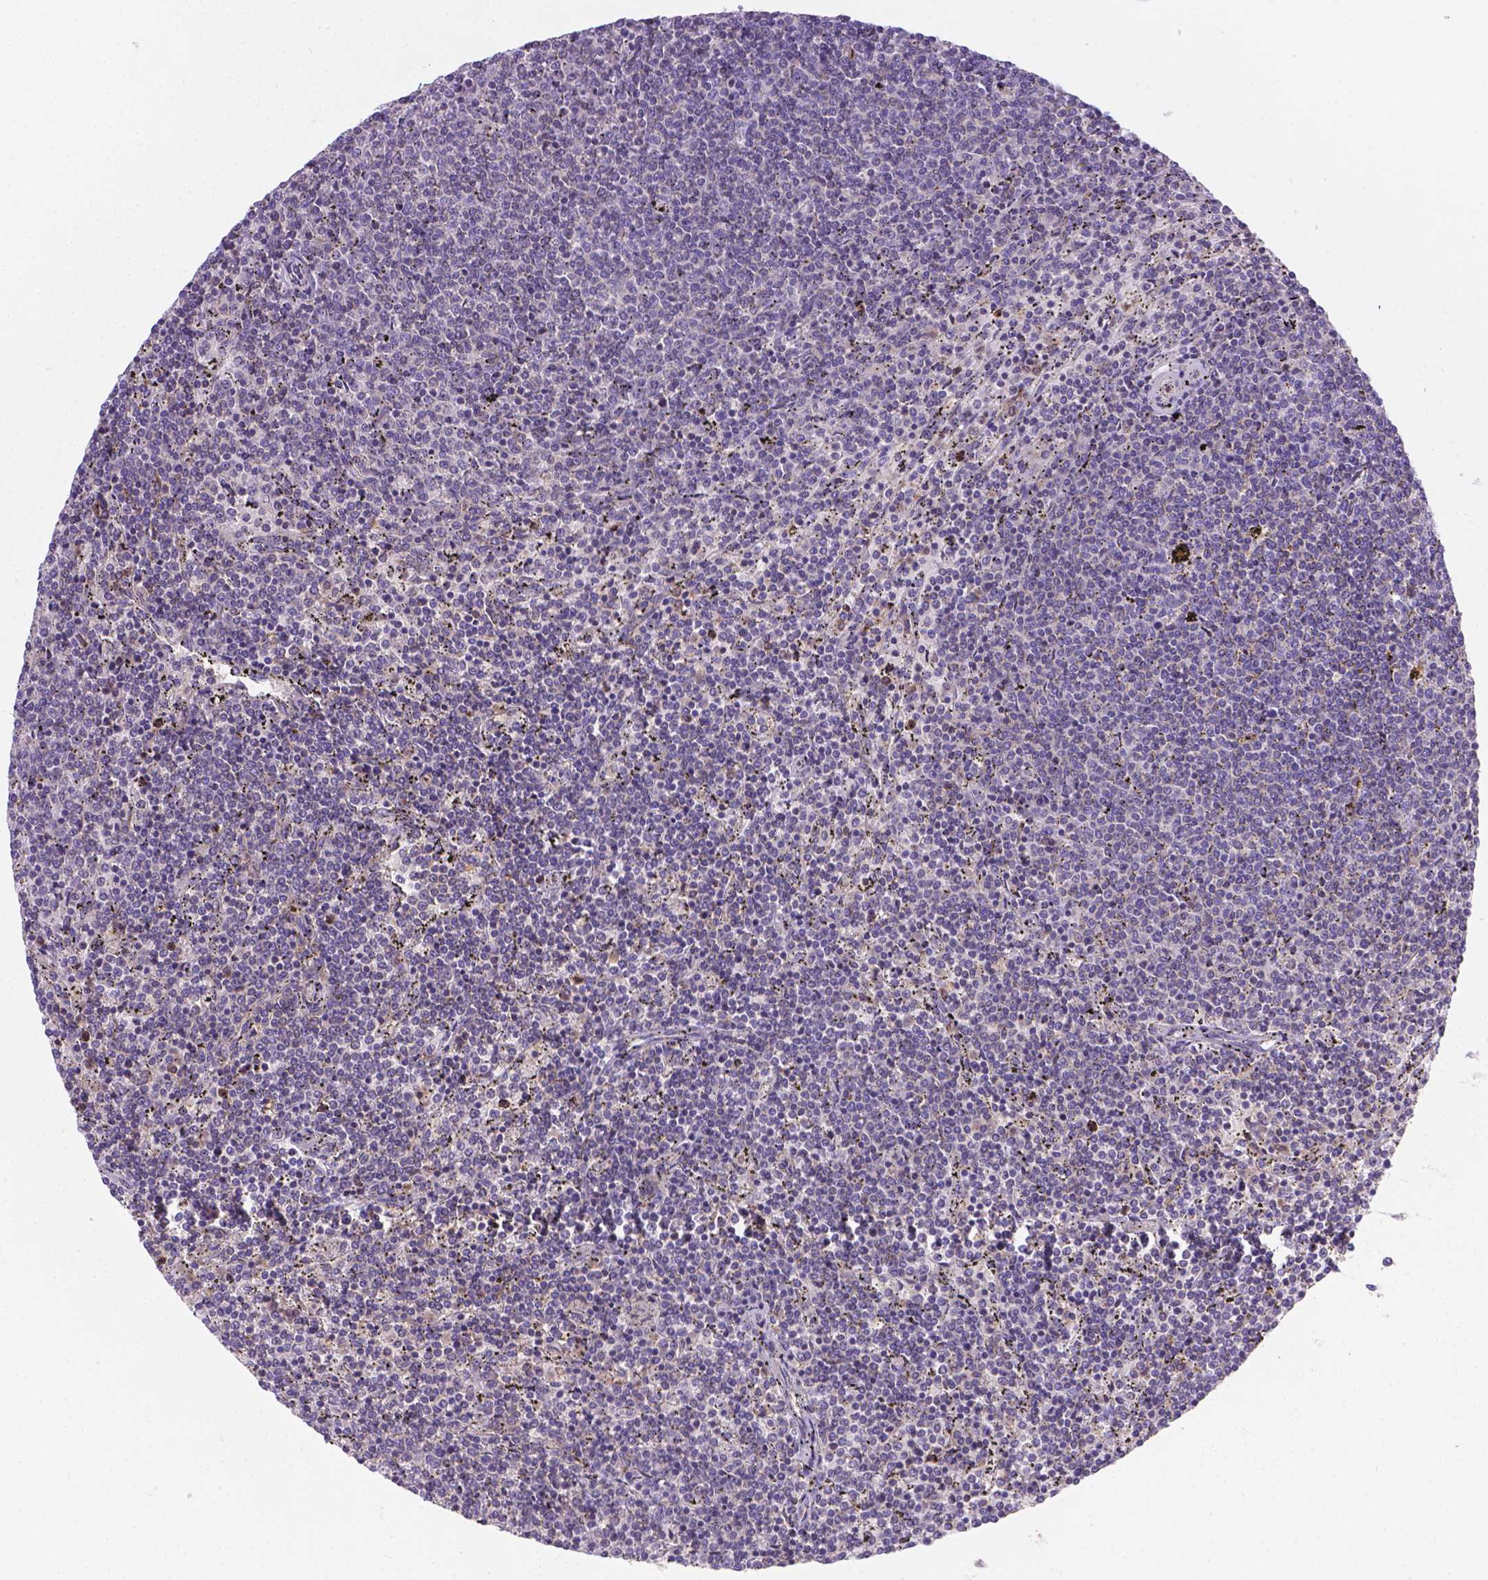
{"staining": {"intensity": "negative", "quantity": "none", "location": "none"}, "tissue": "lymphoma", "cell_type": "Tumor cells", "image_type": "cancer", "snomed": [{"axis": "morphology", "description": "Malignant lymphoma, non-Hodgkin's type, Low grade"}, {"axis": "topography", "description": "Spleen"}], "caption": "There is no significant staining in tumor cells of malignant lymphoma, non-Hodgkin's type (low-grade). Nuclei are stained in blue.", "gene": "TM4SF18", "patient": {"sex": "female", "age": 50}}